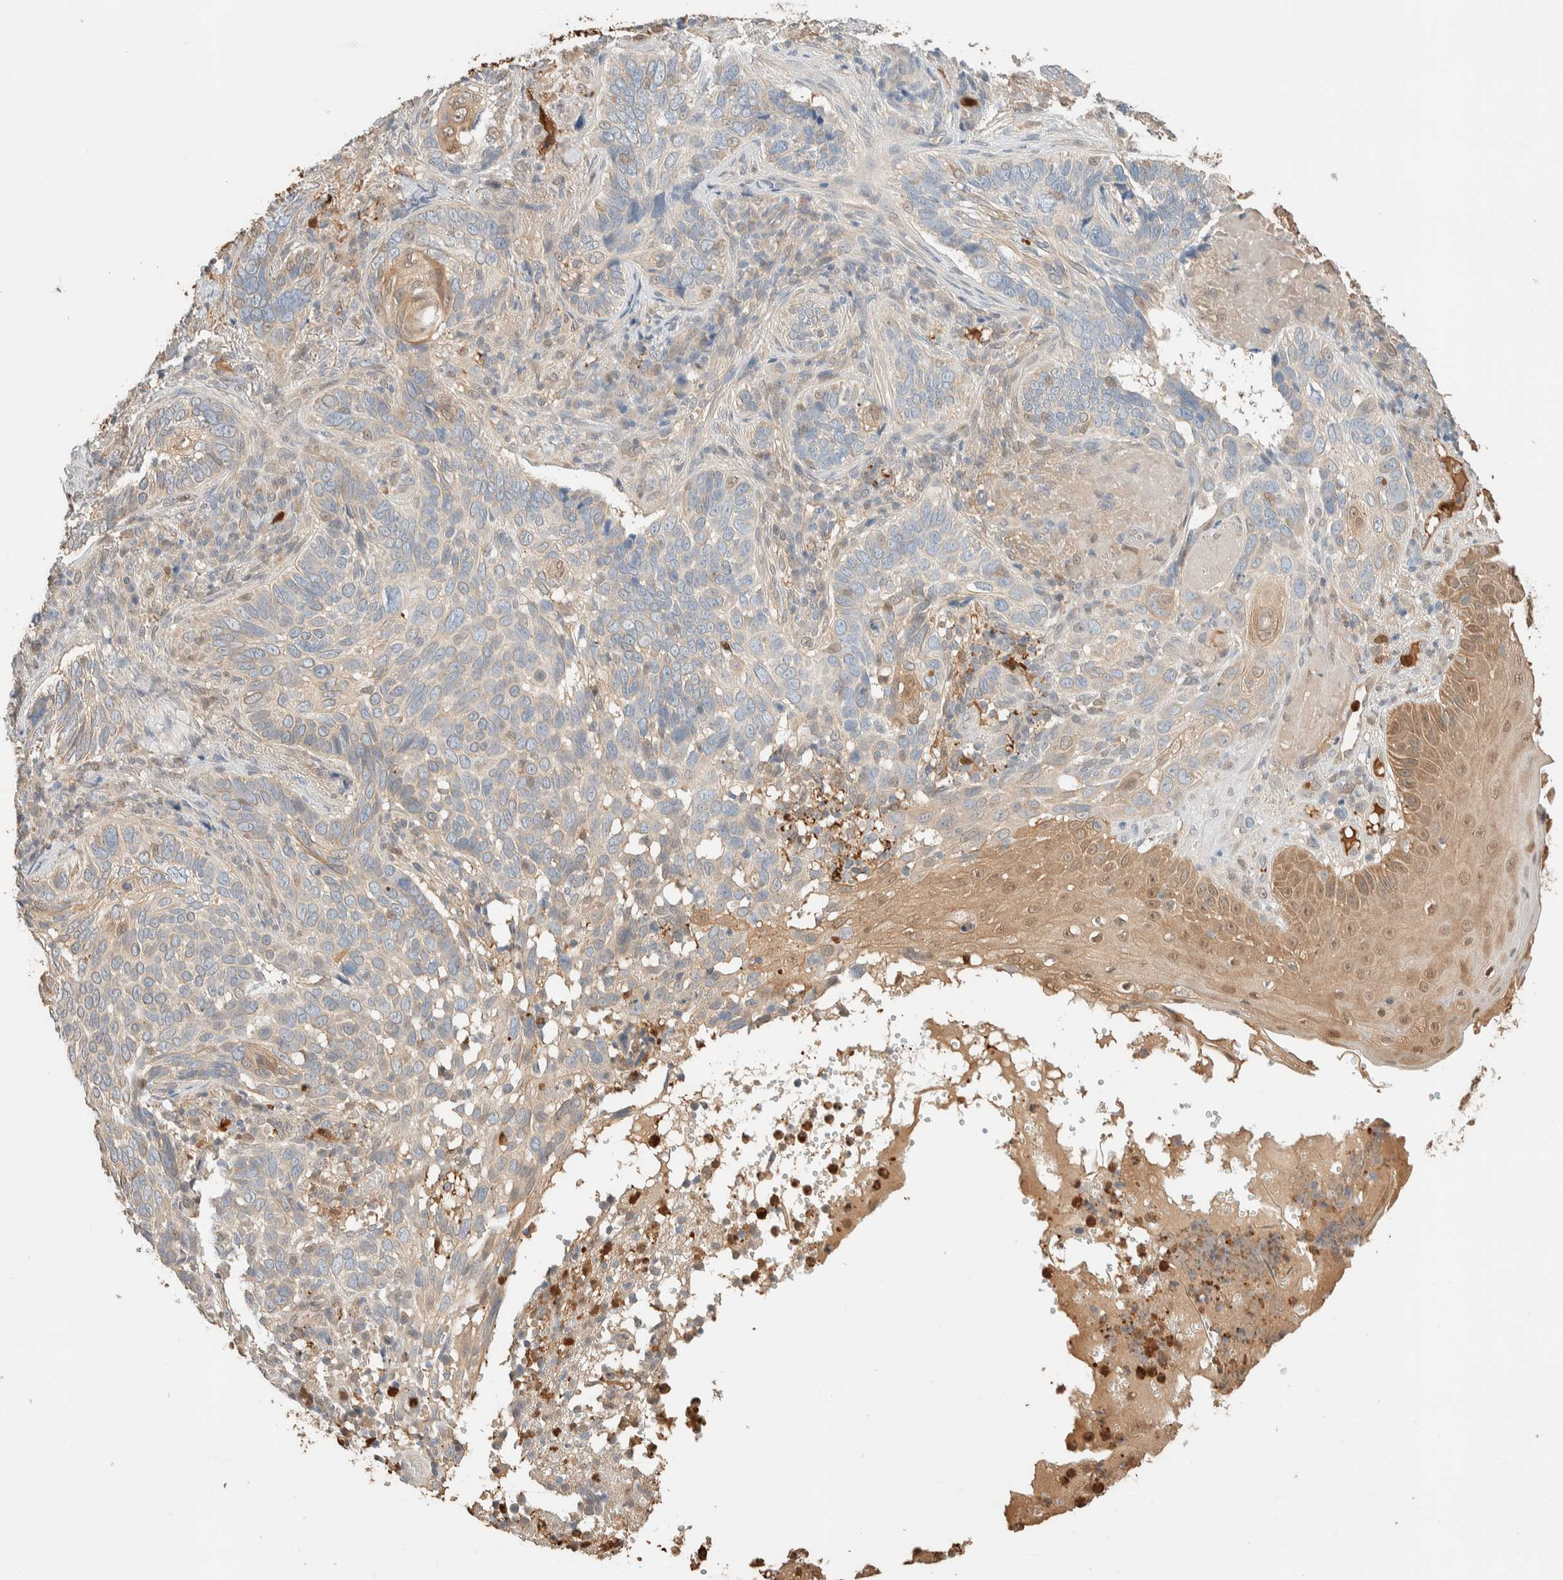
{"staining": {"intensity": "weak", "quantity": "<25%", "location": "cytoplasmic/membranous"}, "tissue": "skin cancer", "cell_type": "Tumor cells", "image_type": "cancer", "snomed": [{"axis": "morphology", "description": "Basal cell carcinoma"}, {"axis": "topography", "description": "Skin"}], "caption": "The micrograph displays no significant expression in tumor cells of skin cancer. (DAB IHC with hematoxylin counter stain).", "gene": "SETD4", "patient": {"sex": "female", "age": 89}}